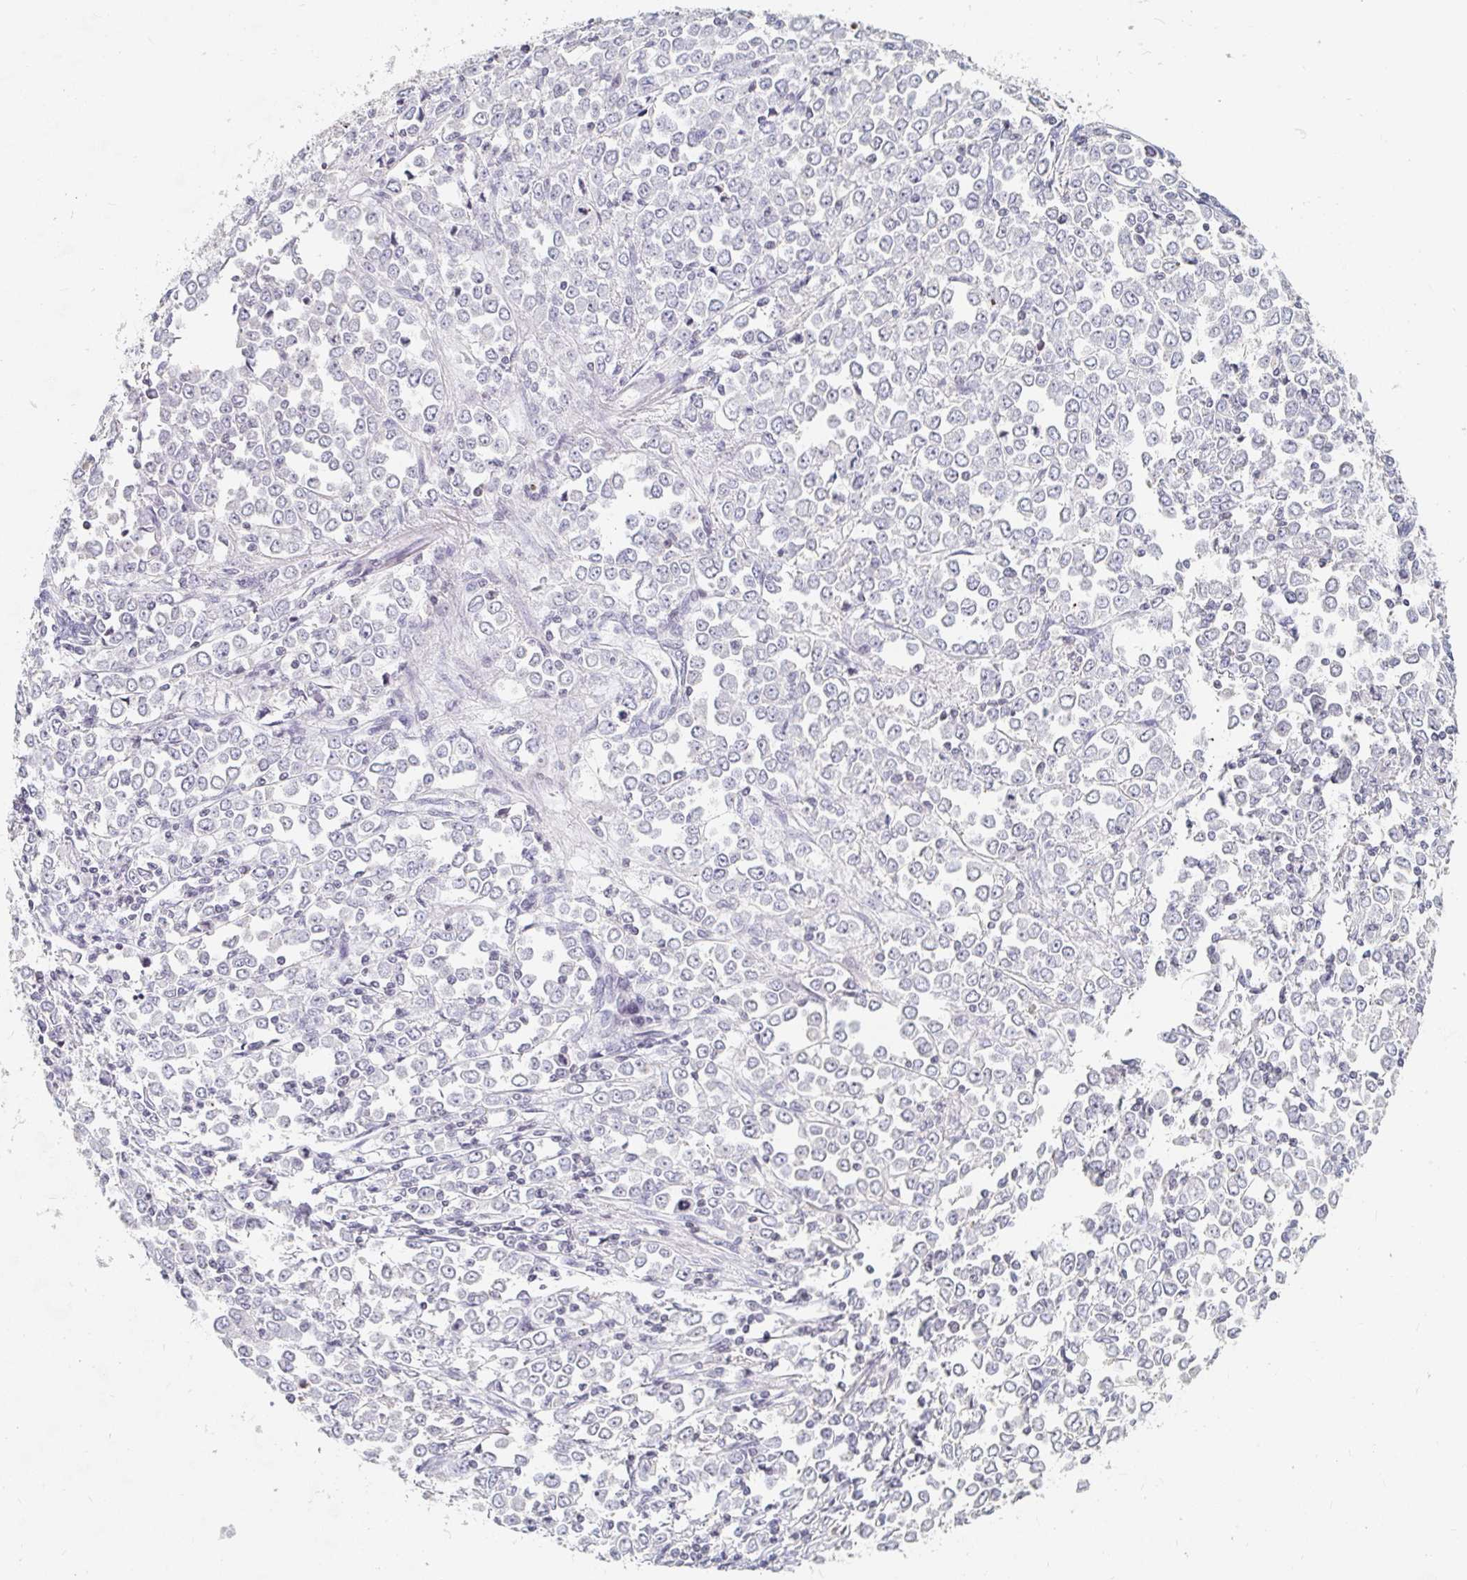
{"staining": {"intensity": "negative", "quantity": "none", "location": "none"}, "tissue": "stomach cancer", "cell_type": "Tumor cells", "image_type": "cancer", "snomed": [{"axis": "morphology", "description": "Adenocarcinoma, NOS"}, {"axis": "topography", "description": "Stomach, upper"}], "caption": "The IHC micrograph has no significant positivity in tumor cells of adenocarcinoma (stomach) tissue.", "gene": "NME9", "patient": {"sex": "male", "age": 70}}